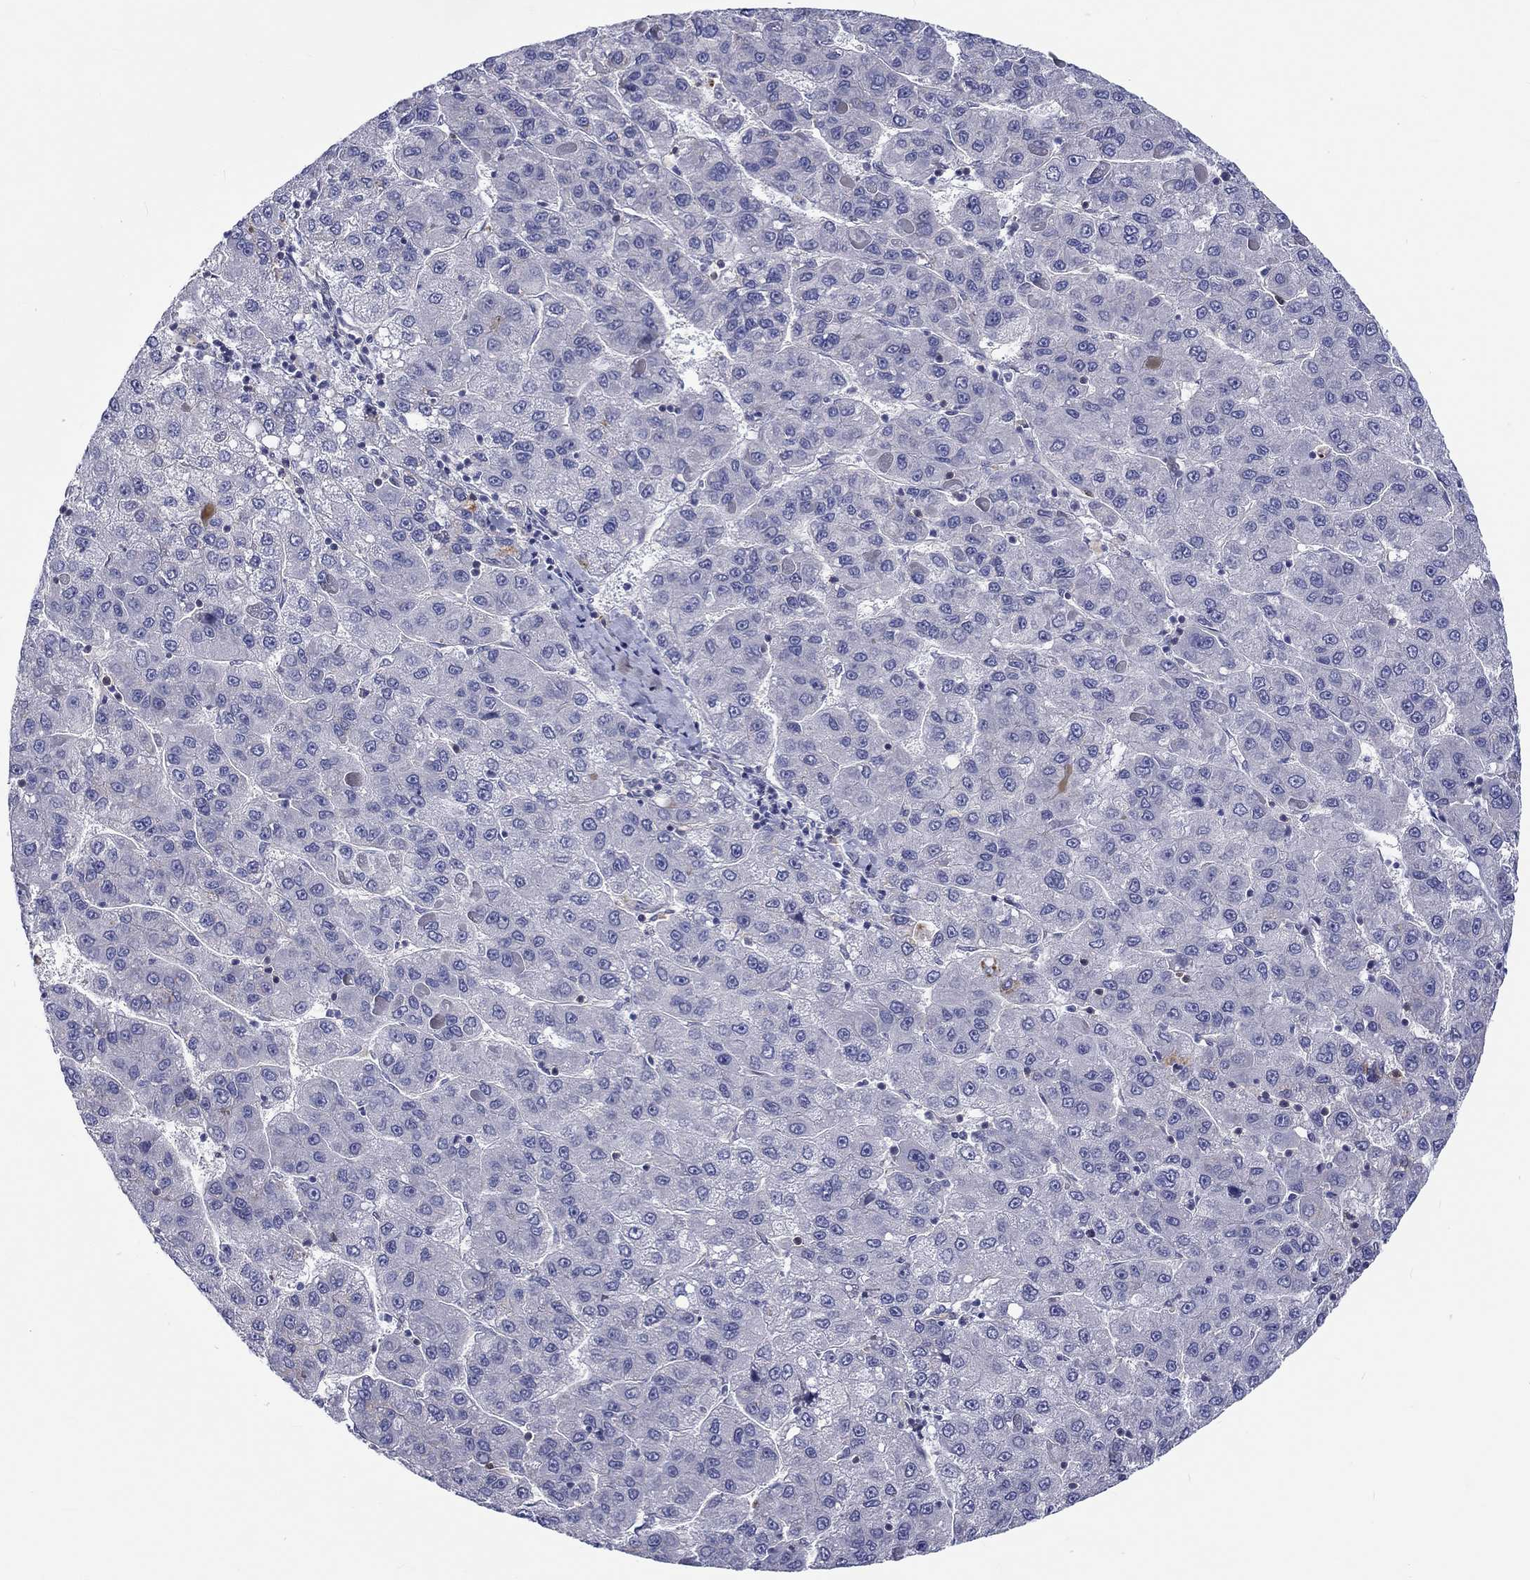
{"staining": {"intensity": "negative", "quantity": "none", "location": "none"}, "tissue": "liver cancer", "cell_type": "Tumor cells", "image_type": "cancer", "snomed": [{"axis": "morphology", "description": "Carcinoma, Hepatocellular, NOS"}, {"axis": "topography", "description": "Liver"}], "caption": "This is an immunohistochemistry (IHC) micrograph of liver cancer. There is no staining in tumor cells.", "gene": "ABCG4", "patient": {"sex": "female", "age": 82}}